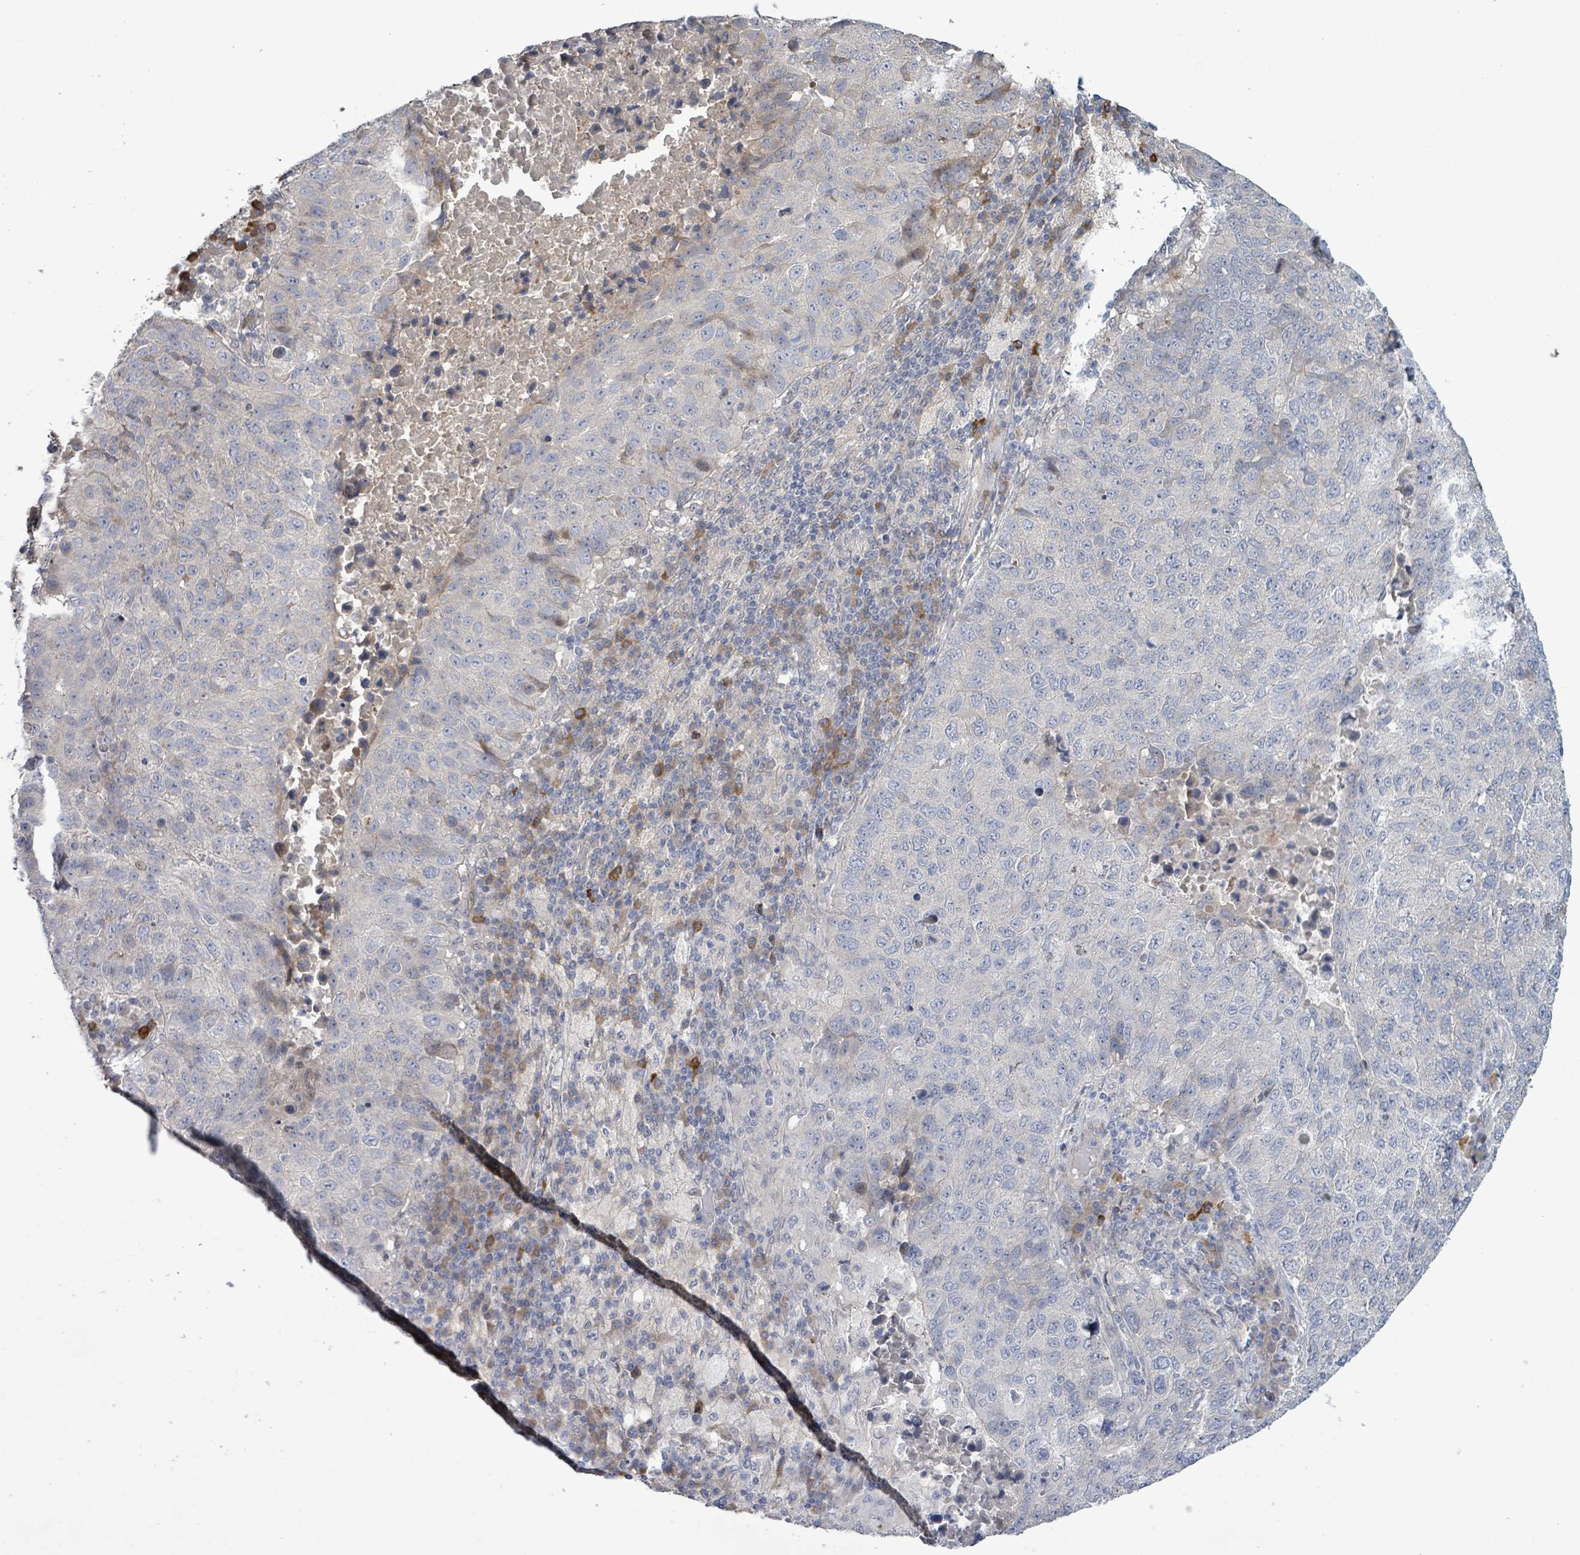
{"staining": {"intensity": "negative", "quantity": "none", "location": "none"}, "tissue": "lung cancer", "cell_type": "Tumor cells", "image_type": "cancer", "snomed": [{"axis": "morphology", "description": "Squamous cell carcinoma, NOS"}, {"axis": "topography", "description": "Lung"}], "caption": "Lung cancer was stained to show a protein in brown. There is no significant positivity in tumor cells. Brightfield microscopy of immunohistochemistry (IHC) stained with DAB (3,3'-diaminobenzidine) (brown) and hematoxylin (blue), captured at high magnification.", "gene": "SLIT3", "patient": {"sex": "male", "age": 73}}